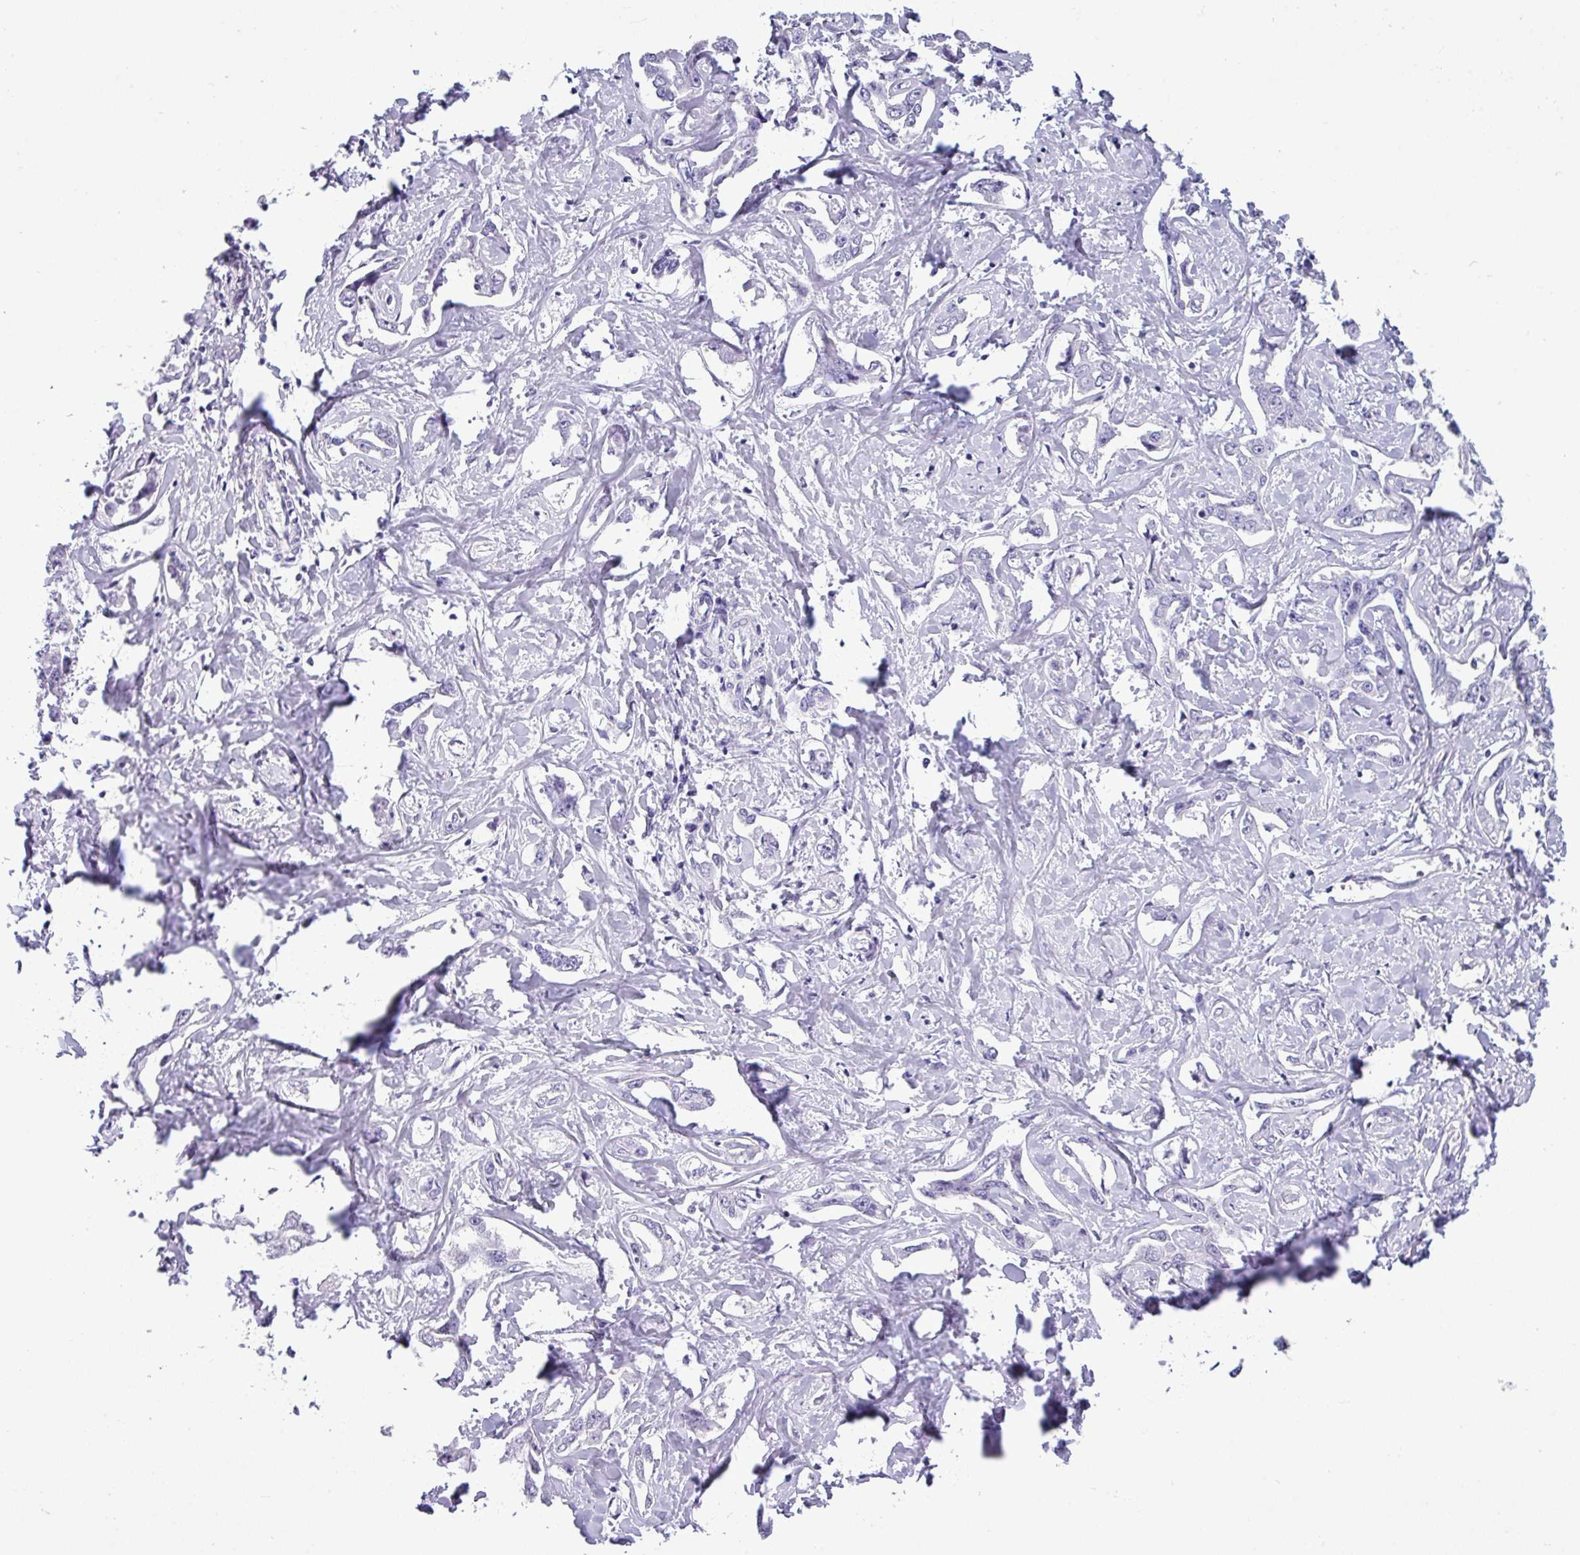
{"staining": {"intensity": "negative", "quantity": "none", "location": "none"}, "tissue": "liver cancer", "cell_type": "Tumor cells", "image_type": "cancer", "snomed": [{"axis": "morphology", "description": "Cholangiocarcinoma"}, {"axis": "topography", "description": "Liver"}], "caption": "Immunohistochemistry (IHC) of human liver cancer (cholangiocarcinoma) demonstrates no positivity in tumor cells. (DAB (3,3'-diaminobenzidine) immunohistochemistry (IHC) with hematoxylin counter stain).", "gene": "SRGAP1", "patient": {"sex": "male", "age": 59}}